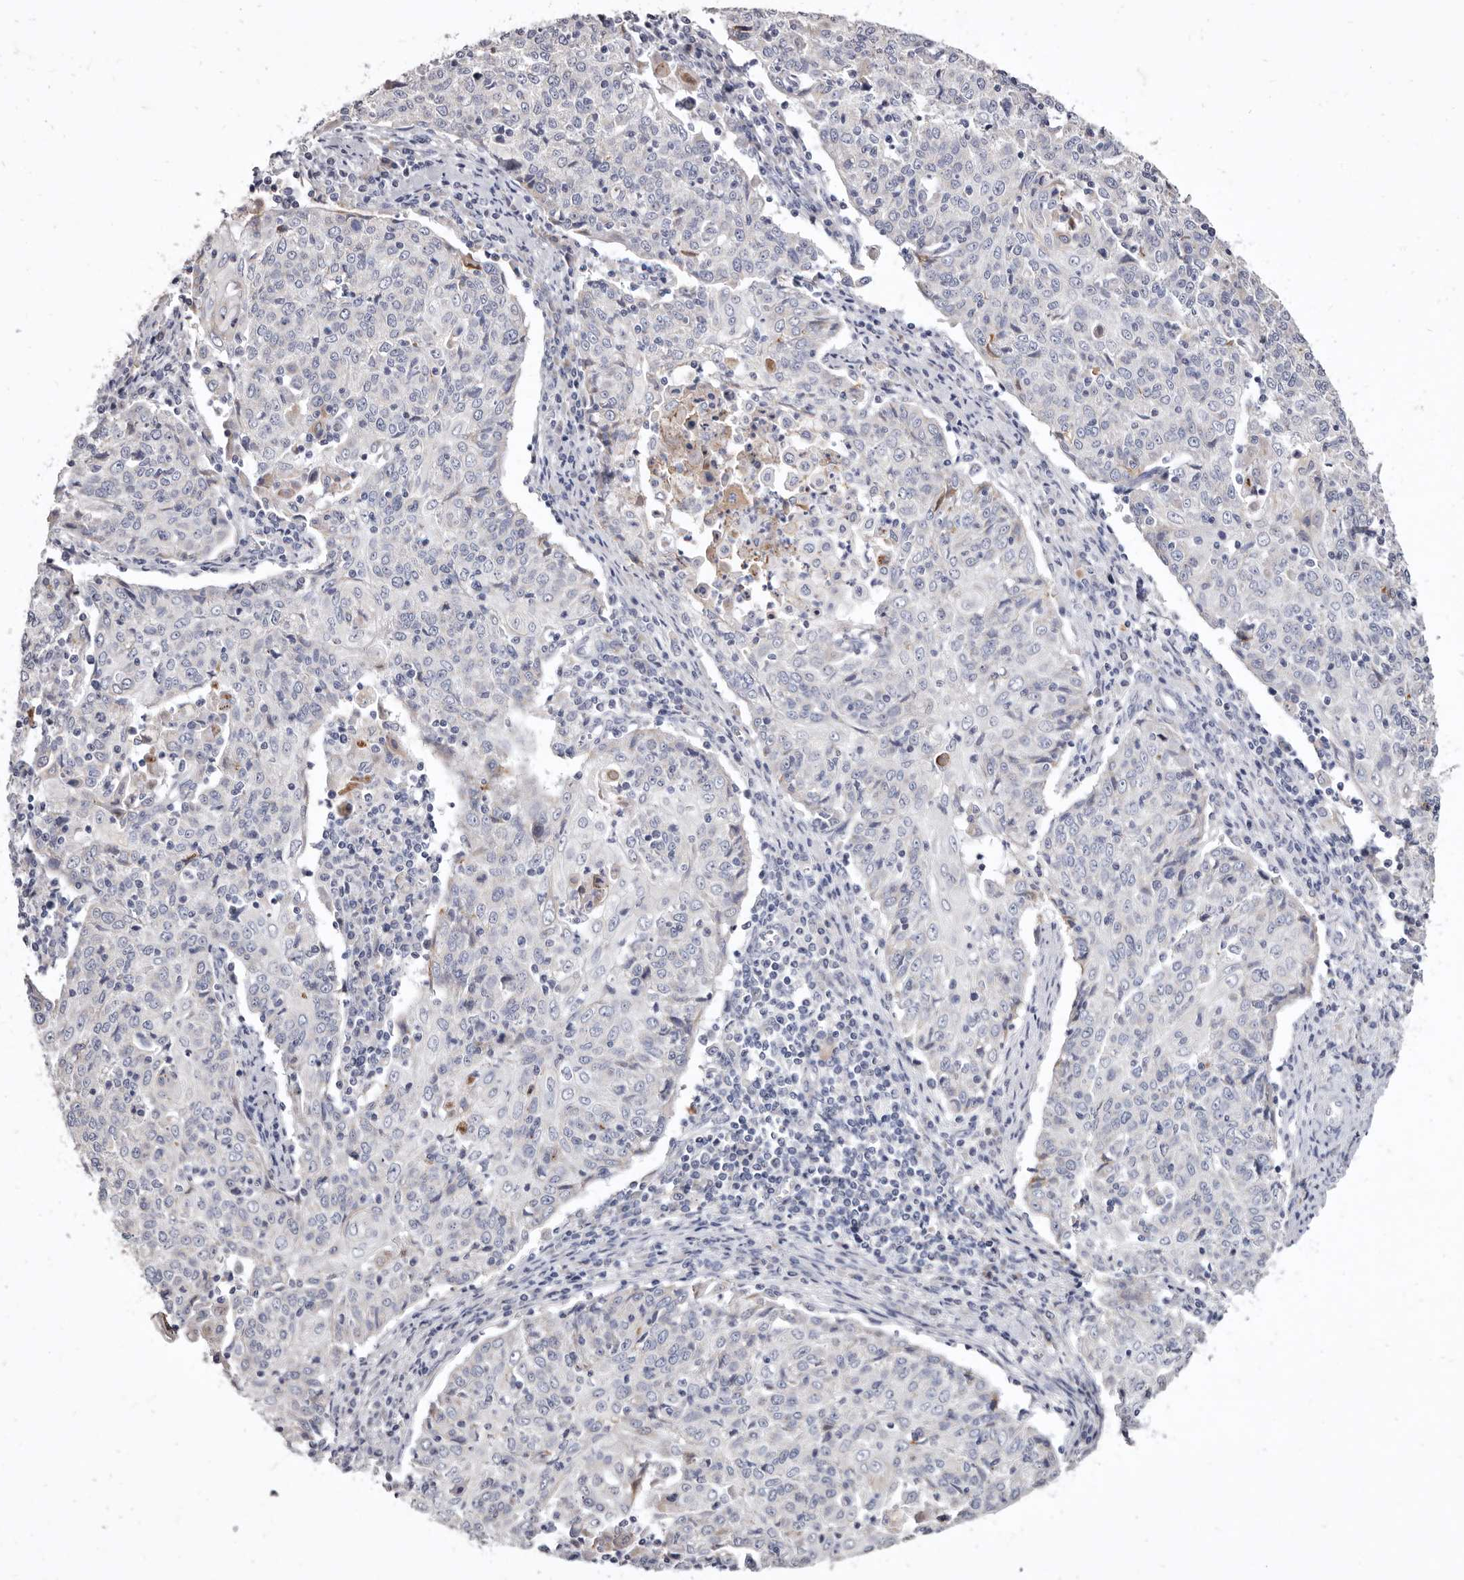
{"staining": {"intensity": "negative", "quantity": "none", "location": "none"}, "tissue": "cervical cancer", "cell_type": "Tumor cells", "image_type": "cancer", "snomed": [{"axis": "morphology", "description": "Squamous cell carcinoma, NOS"}, {"axis": "topography", "description": "Cervix"}], "caption": "Histopathology image shows no significant protein positivity in tumor cells of cervical cancer (squamous cell carcinoma).", "gene": "CYP2E1", "patient": {"sex": "female", "age": 48}}